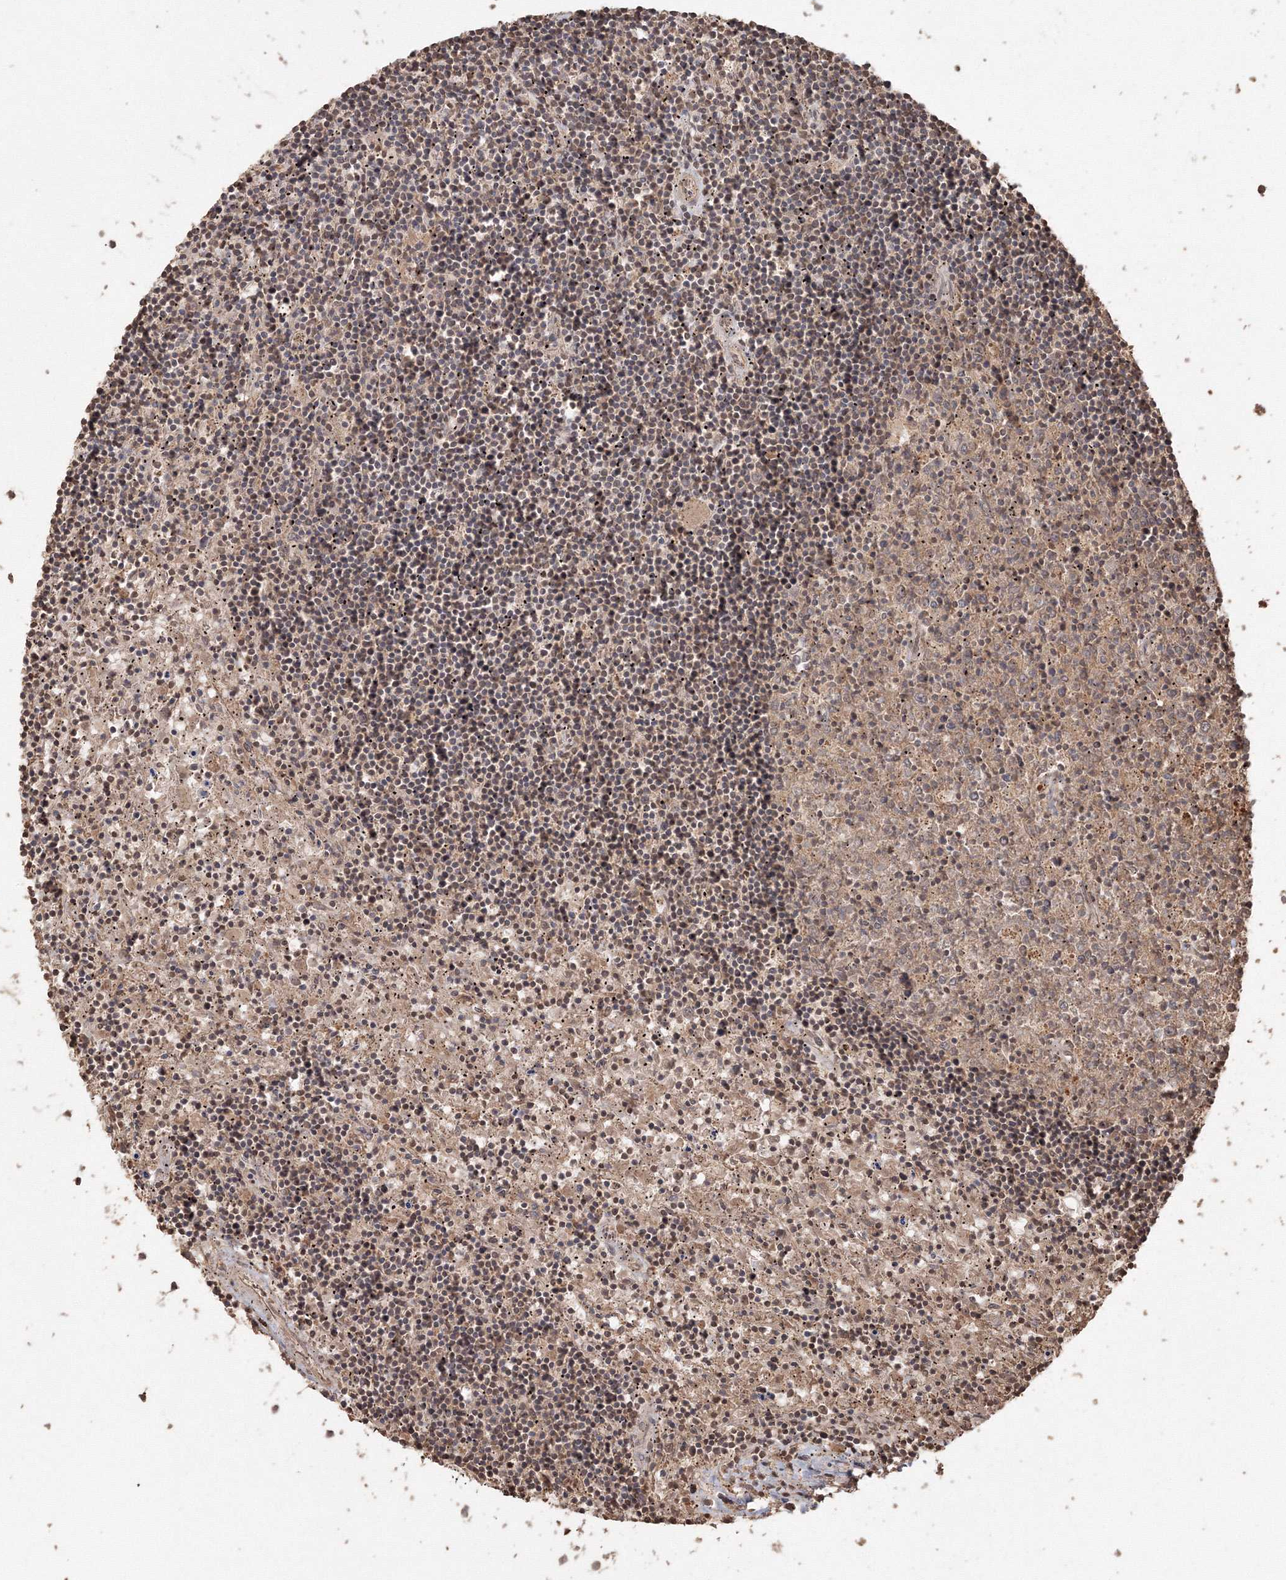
{"staining": {"intensity": "weak", "quantity": "<25%", "location": "cytoplasmic/membranous"}, "tissue": "lymphoma", "cell_type": "Tumor cells", "image_type": "cancer", "snomed": [{"axis": "morphology", "description": "Malignant lymphoma, non-Hodgkin's type, Low grade"}, {"axis": "topography", "description": "Spleen"}], "caption": "Tumor cells show no significant protein staining in low-grade malignant lymphoma, non-Hodgkin's type.", "gene": "CCDC122", "patient": {"sex": "male", "age": 76}}